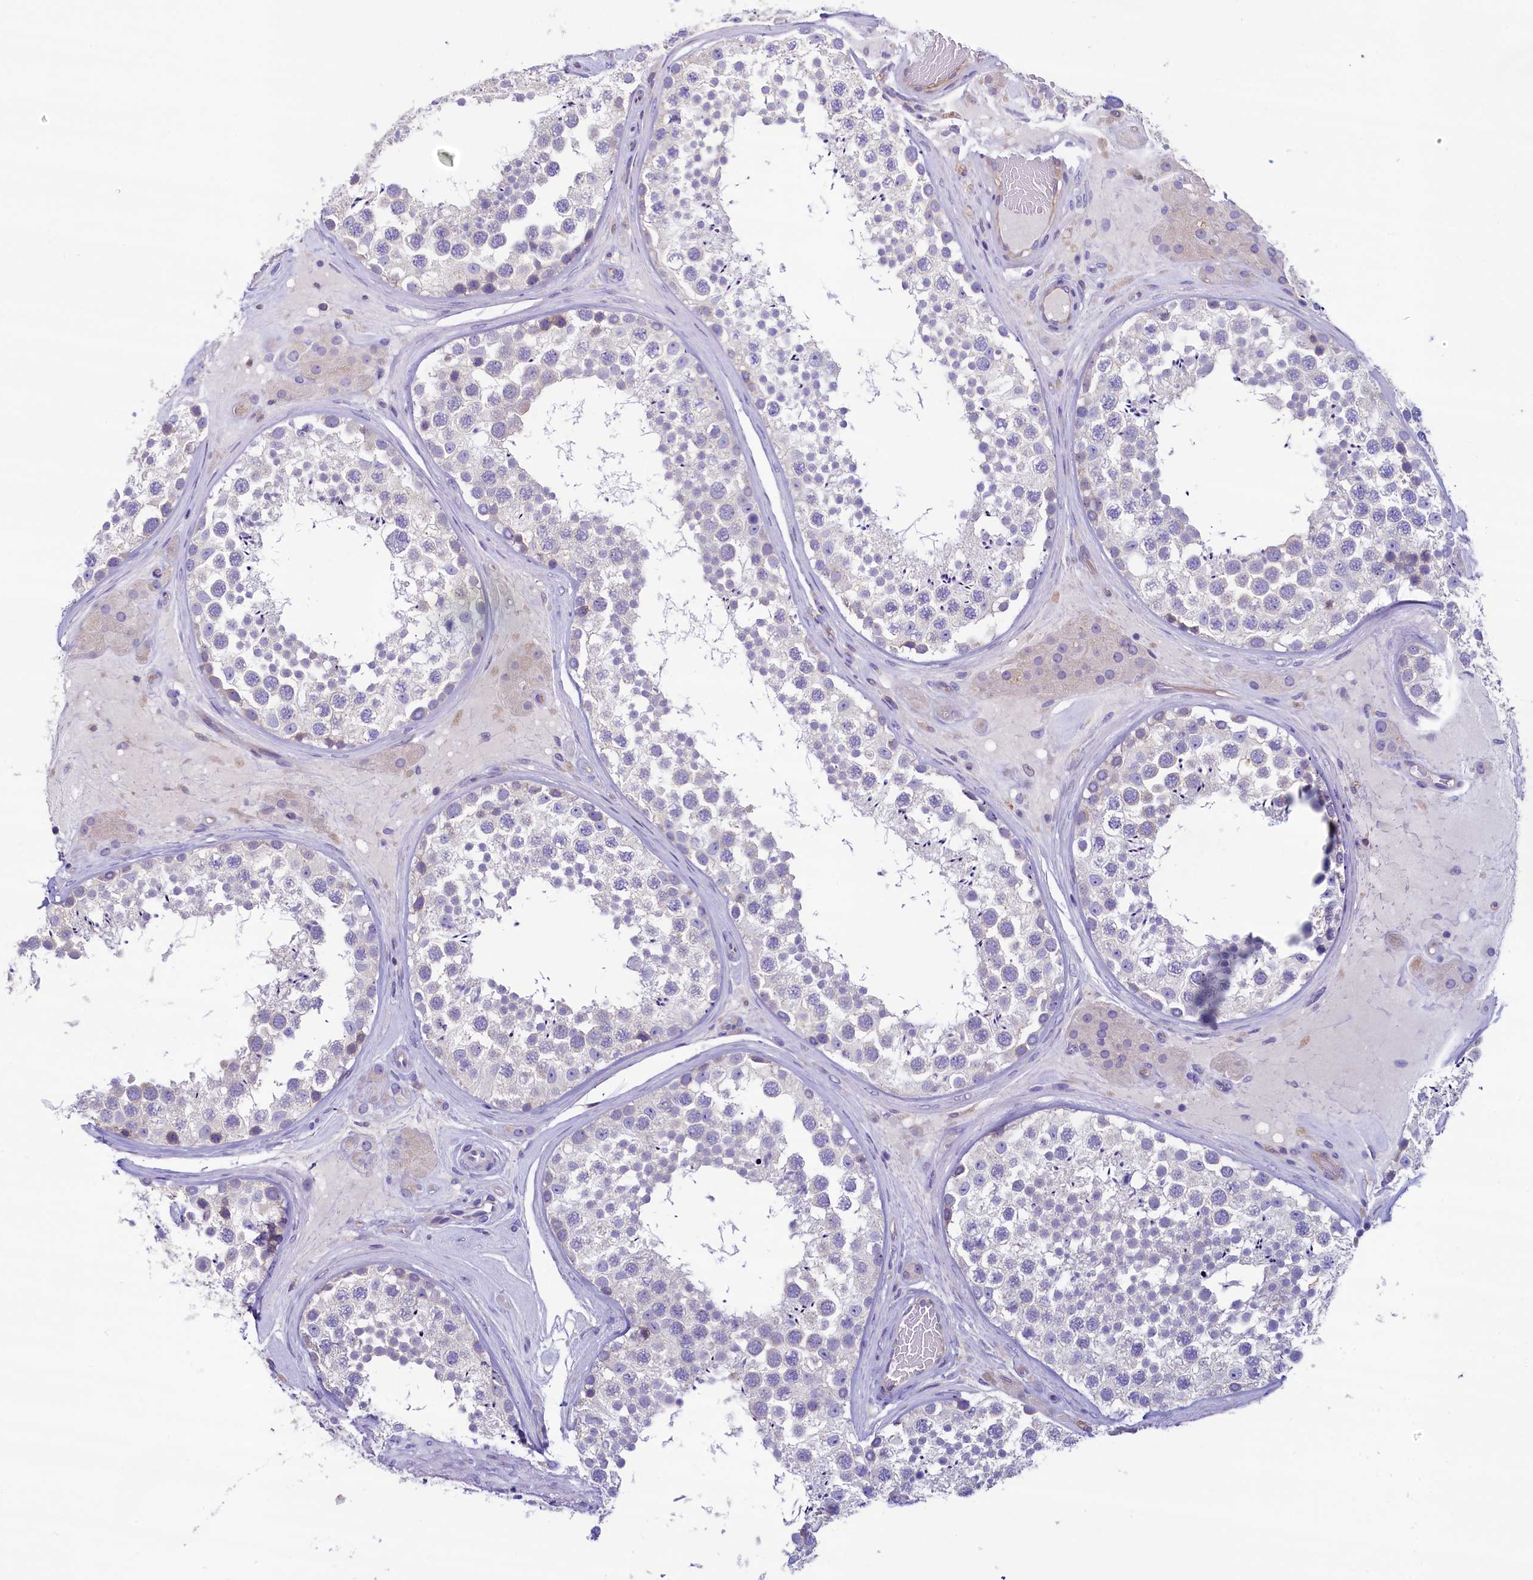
{"staining": {"intensity": "weak", "quantity": "<25%", "location": "cytoplasmic/membranous"}, "tissue": "testis", "cell_type": "Cells in seminiferous ducts", "image_type": "normal", "snomed": [{"axis": "morphology", "description": "Normal tissue, NOS"}, {"axis": "topography", "description": "Testis"}], "caption": "The immunohistochemistry (IHC) histopathology image has no significant staining in cells in seminiferous ducts of testis.", "gene": "KRBOX5", "patient": {"sex": "male", "age": 46}}